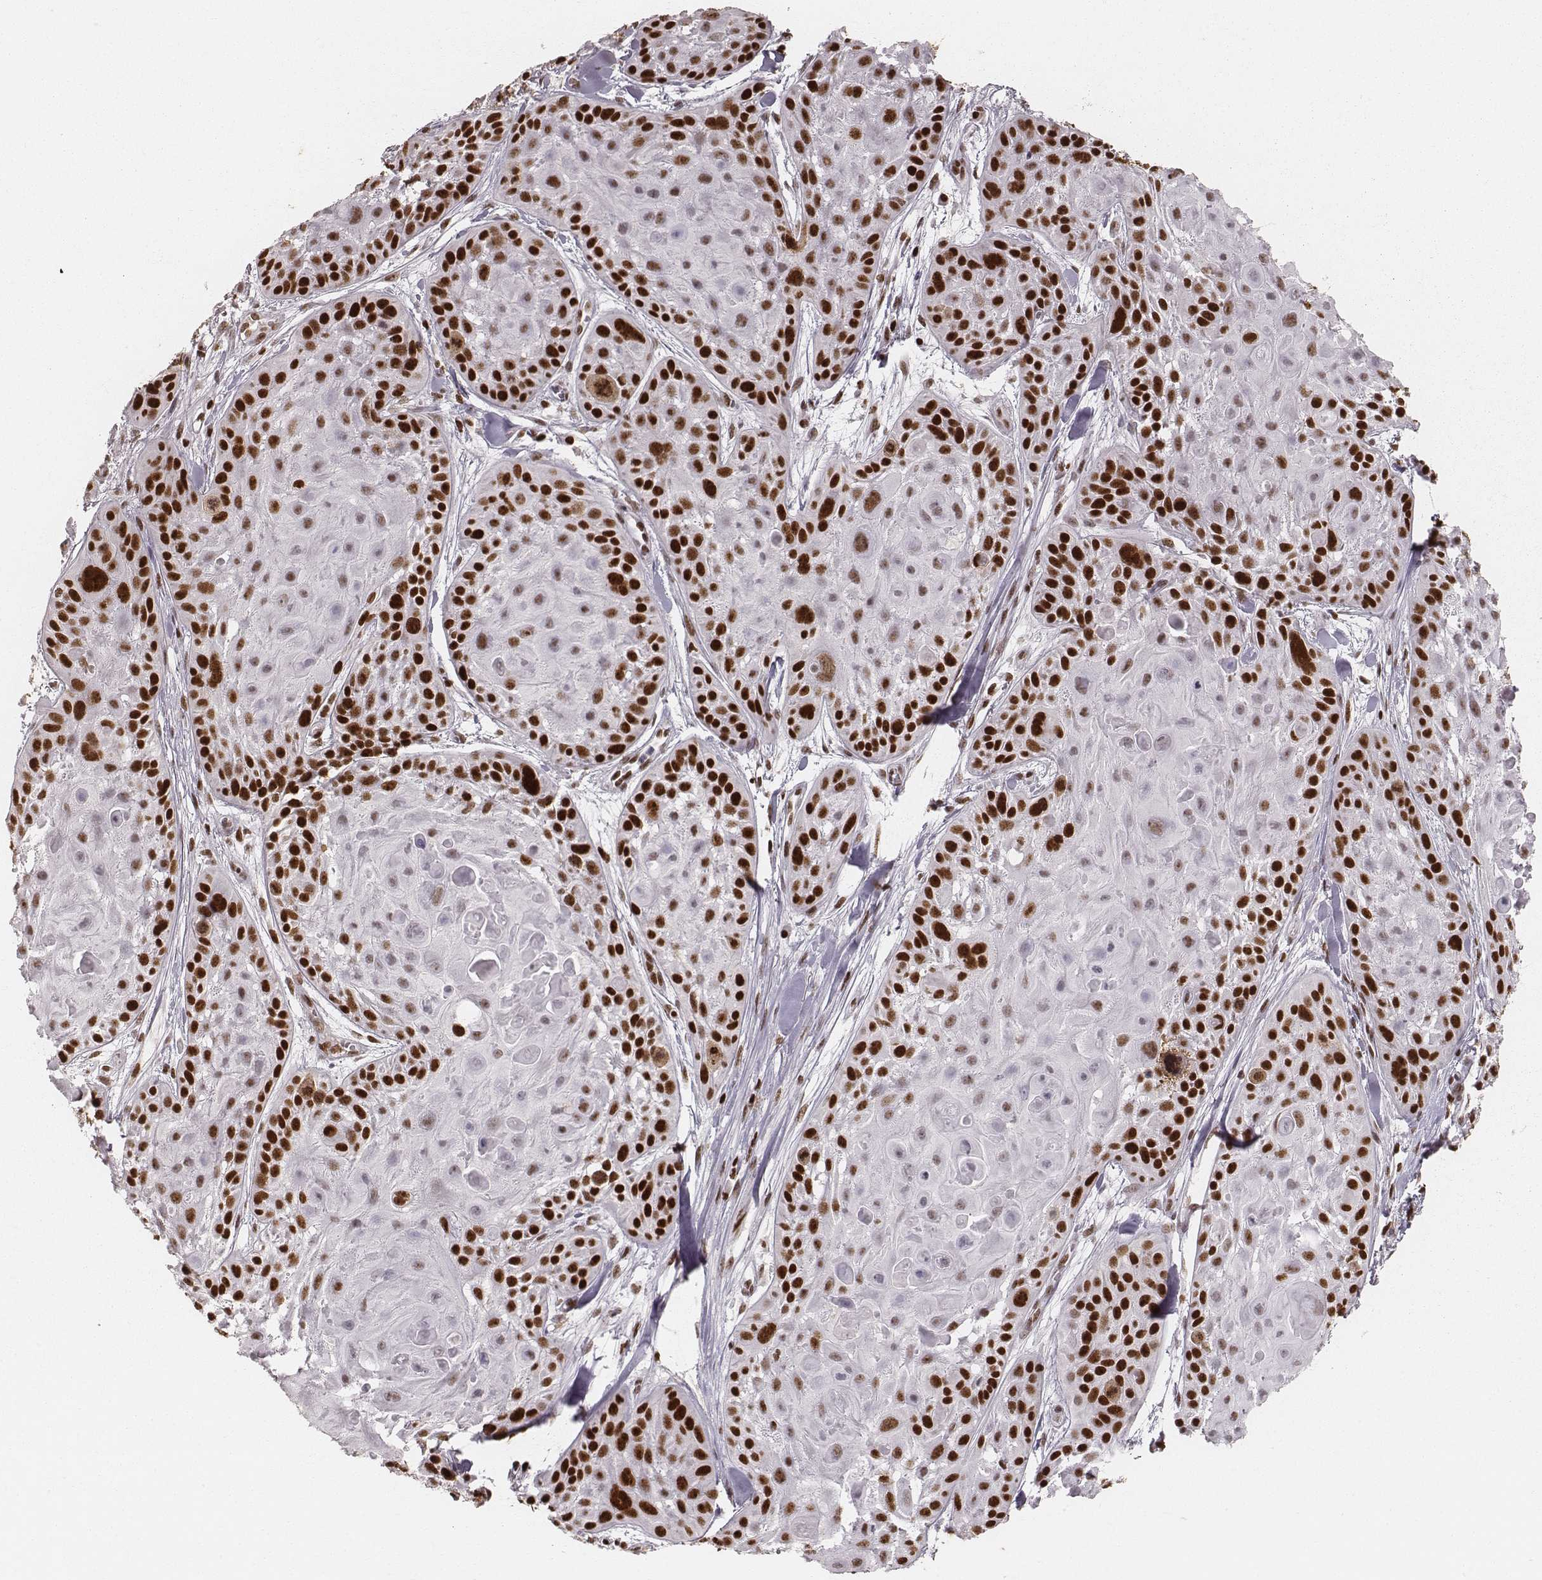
{"staining": {"intensity": "strong", "quantity": ">75%", "location": "nuclear"}, "tissue": "skin cancer", "cell_type": "Tumor cells", "image_type": "cancer", "snomed": [{"axis": "morphology", "description": "Squamous cell carcinoma, NOS"}, {"axis": "topography", "description": "Skin"}, {"axis": "topography", "description": "Anal"}], "caption": "Immunohistochemical staining of skin cancer exhibits high levels of strong nuclear protein positivity in about >75% of tumor cells. The staining was performed using DAB to visualize the protein expression in brown, while the nuclei were stained in blue with hematoxylin (Magnification: 20x).", "gene": "PARP1", "patient": {"sex": "female", "age": 75}}